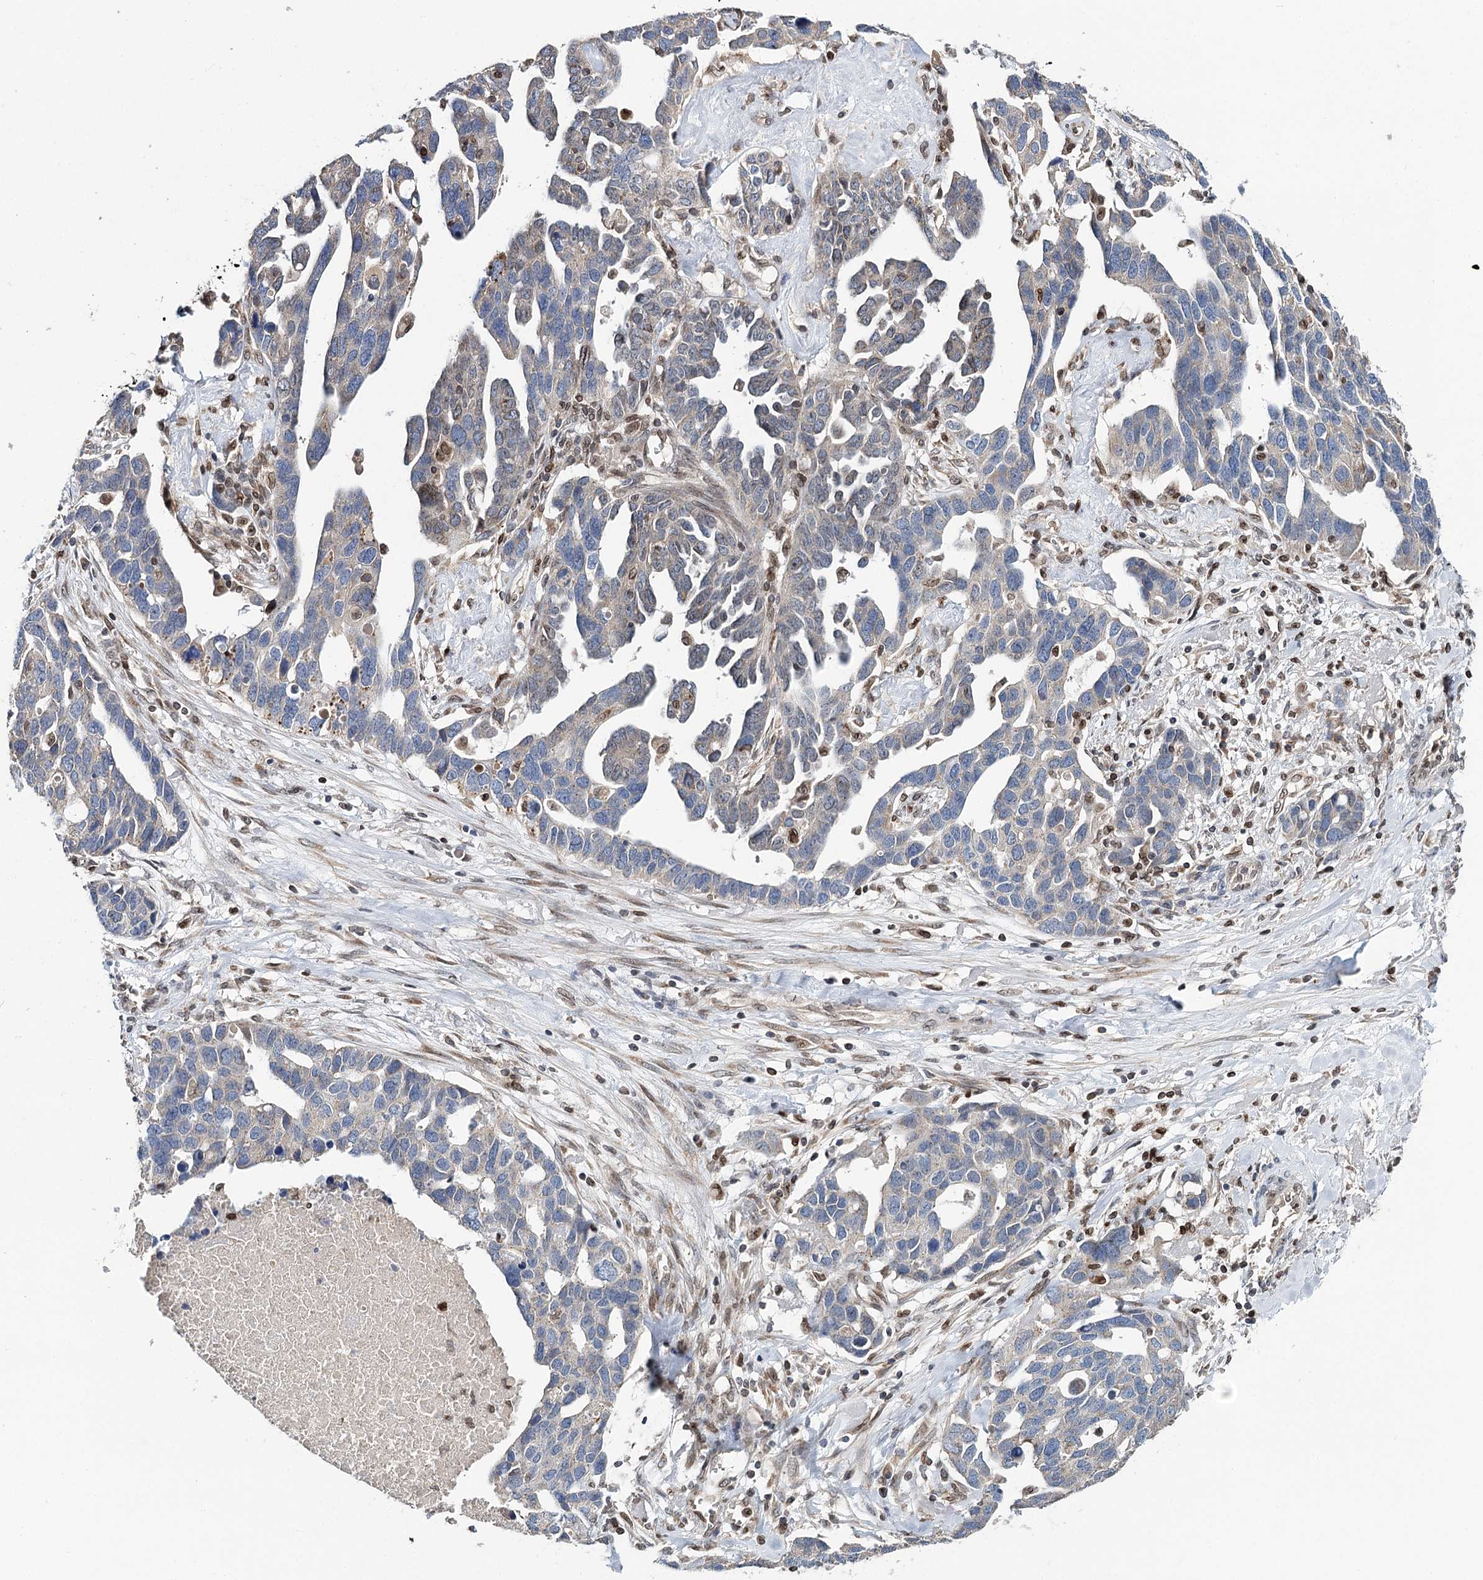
{"staining": {"intensity": "negative", "quantity": "none", "location": "none"}, "tissue": "ovarian cancer", "cell_type": "Tumor cells", "image_type": "cancer", "snomed": [{"axis": "morphology", "description": "Cystadenocarcinoma, serous, NOS"}, {"axis": "topography", "description": "Ovary"}], "caption": "Immunohistochemistry photomicrograph of neoplastic tissue: human serous cystadenocarcinoma (ovarian) stained with DAB displays no significant protein expression in tumor cells. (DAB (3,3'-diaminobenzidine) immunohistochemistry with hematoxylin counter stain).", "gene": "CFAP46", "patient": {"sex": "female", "age": 54}}